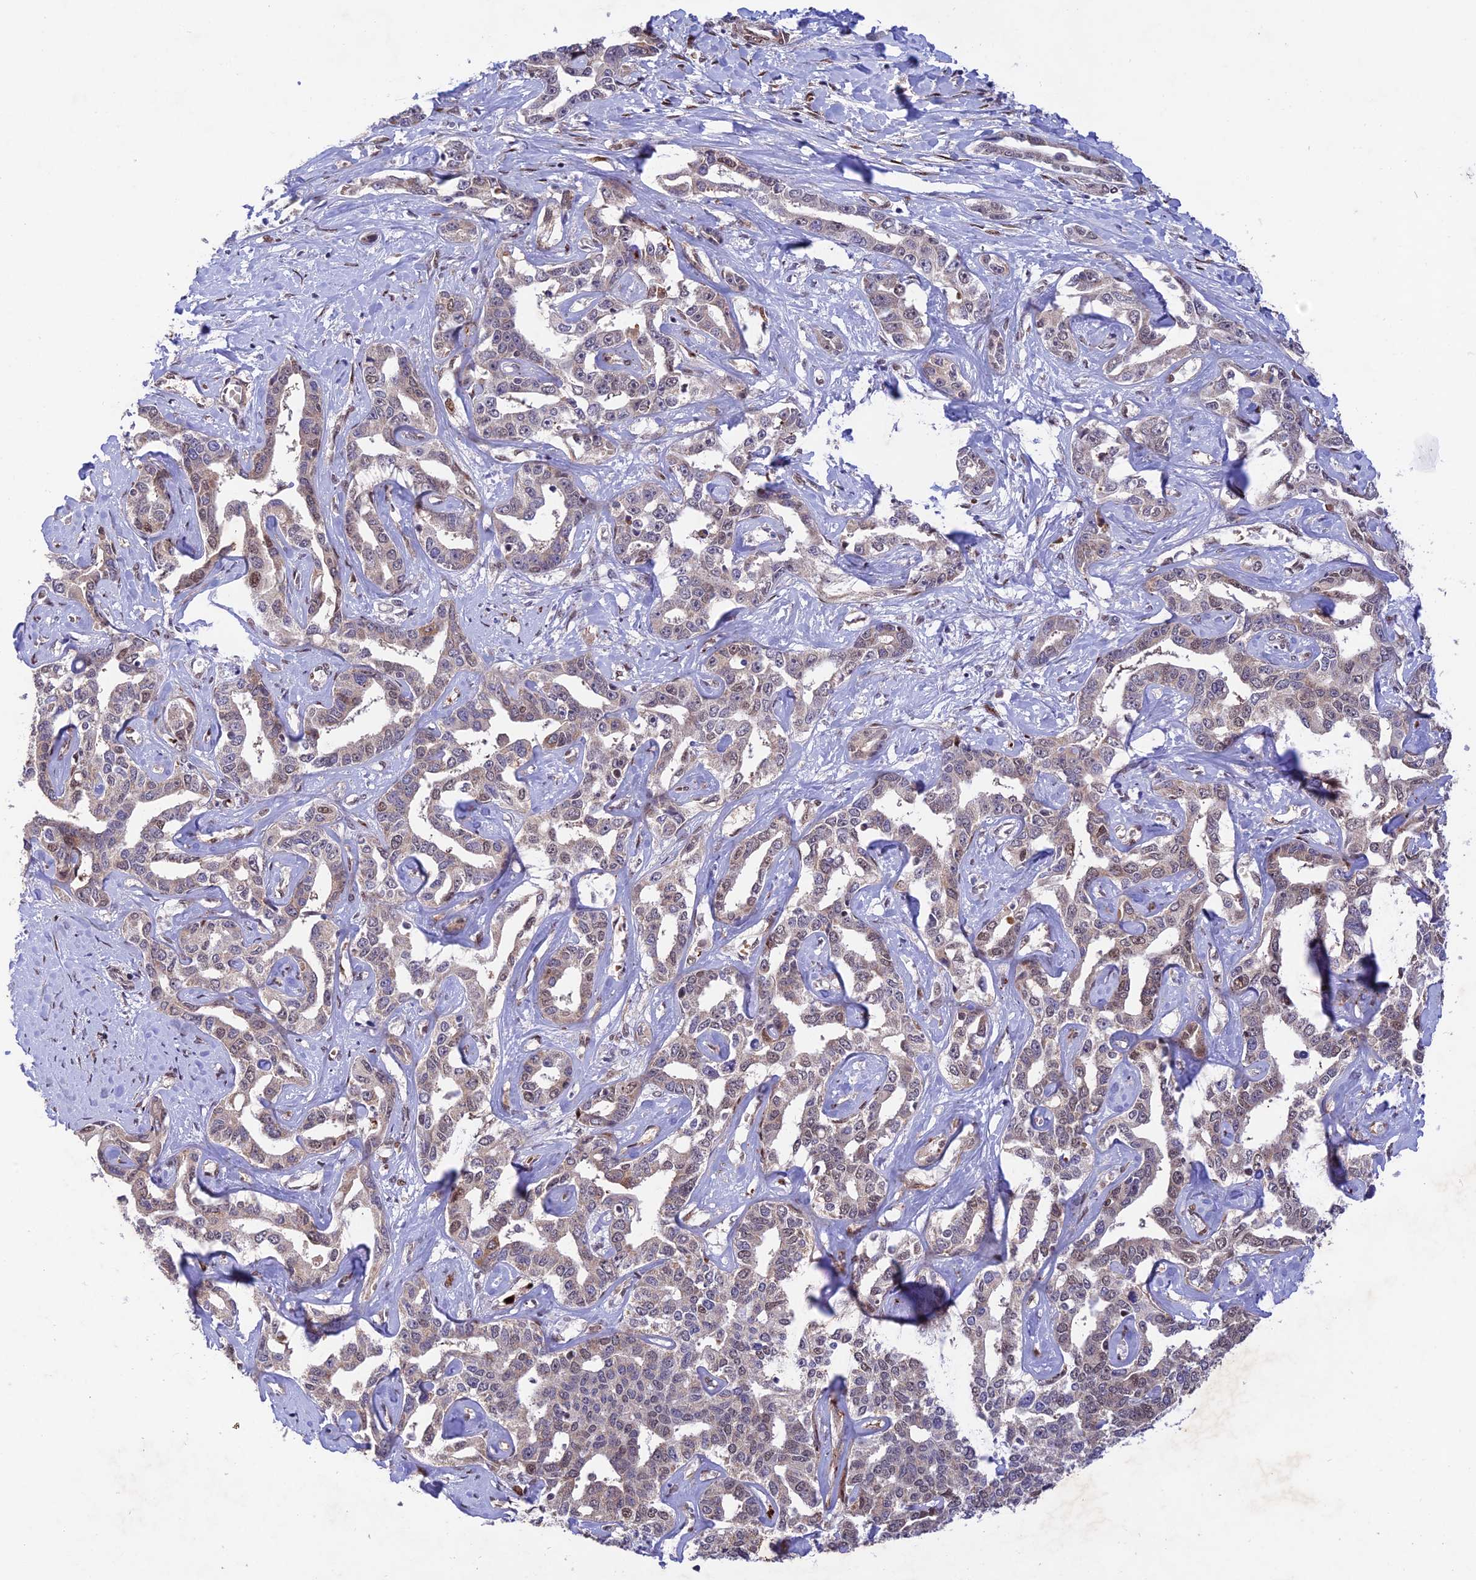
{"staining": {"intensity": "moderate", "quantity": "25%-75%", "location": "cytoplasmic/membranous,nuclear"}, "tissue": "liver cancer", "cell_type": "Tumor cells", "image_type": "cancer", "snomed": [{"axis": "morphology", "description": "Cholangiocarcinoma"}, {"axis": "topography", "description": "Liver"}], "caption": "Liver cancer was stained to show a protein in brown. There is medium levels of moderate cytoplasmic/membranous and nuclear positivity in about 25%-75% of tumor cells.", "gene": "WDR55", "patient": {"sex": "male", "age": 59}}